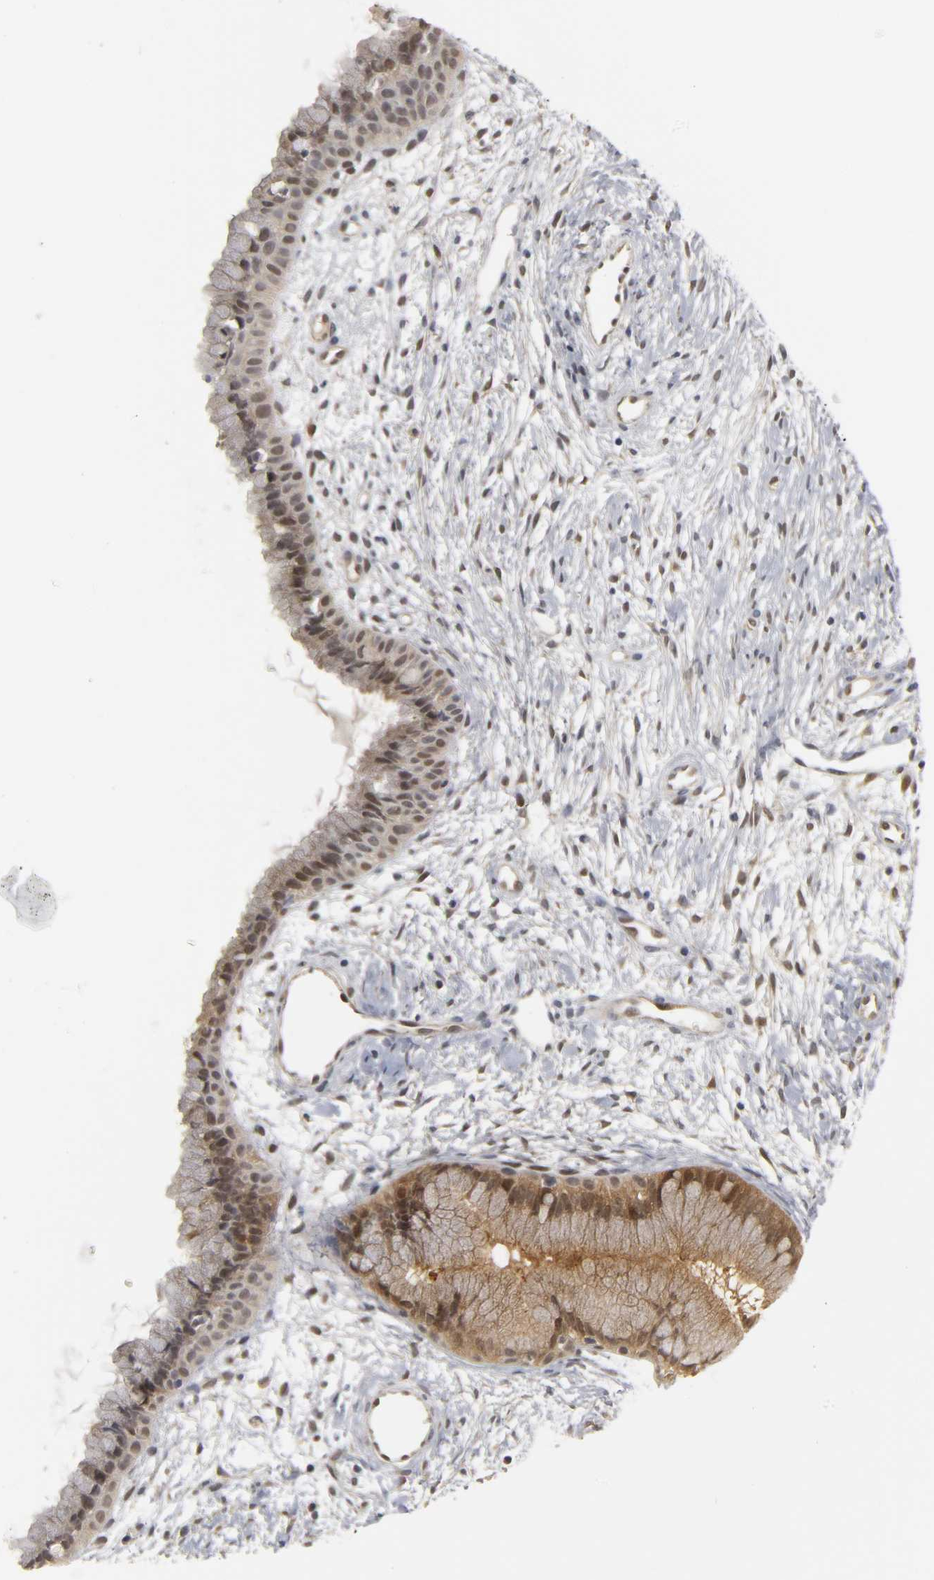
{"staining": {"intensity": "moderate", "quantity": ">75%", "location": "cytoplasmic/membranous,nuclear"}, "tissue": "cervix", "cell_type": "Glandular cells", "image_type": "normal", "snomed": [{"axis": "morphology", "description": "Normal tissue, NOS"}, {"axis": "topography", "description": "Cervix"}], "caption": "The immunohistochemical stain highlights moderate cytoplasmic/membranous,nuclear positivity in glandular cells of benign cervix. (DAB (3,3'-diaminobenzidine) IHC, brown staining for protein, blue staining for nuclei).", "gene": "PARK7", "patient": {"sex": "female", "age": 39}}